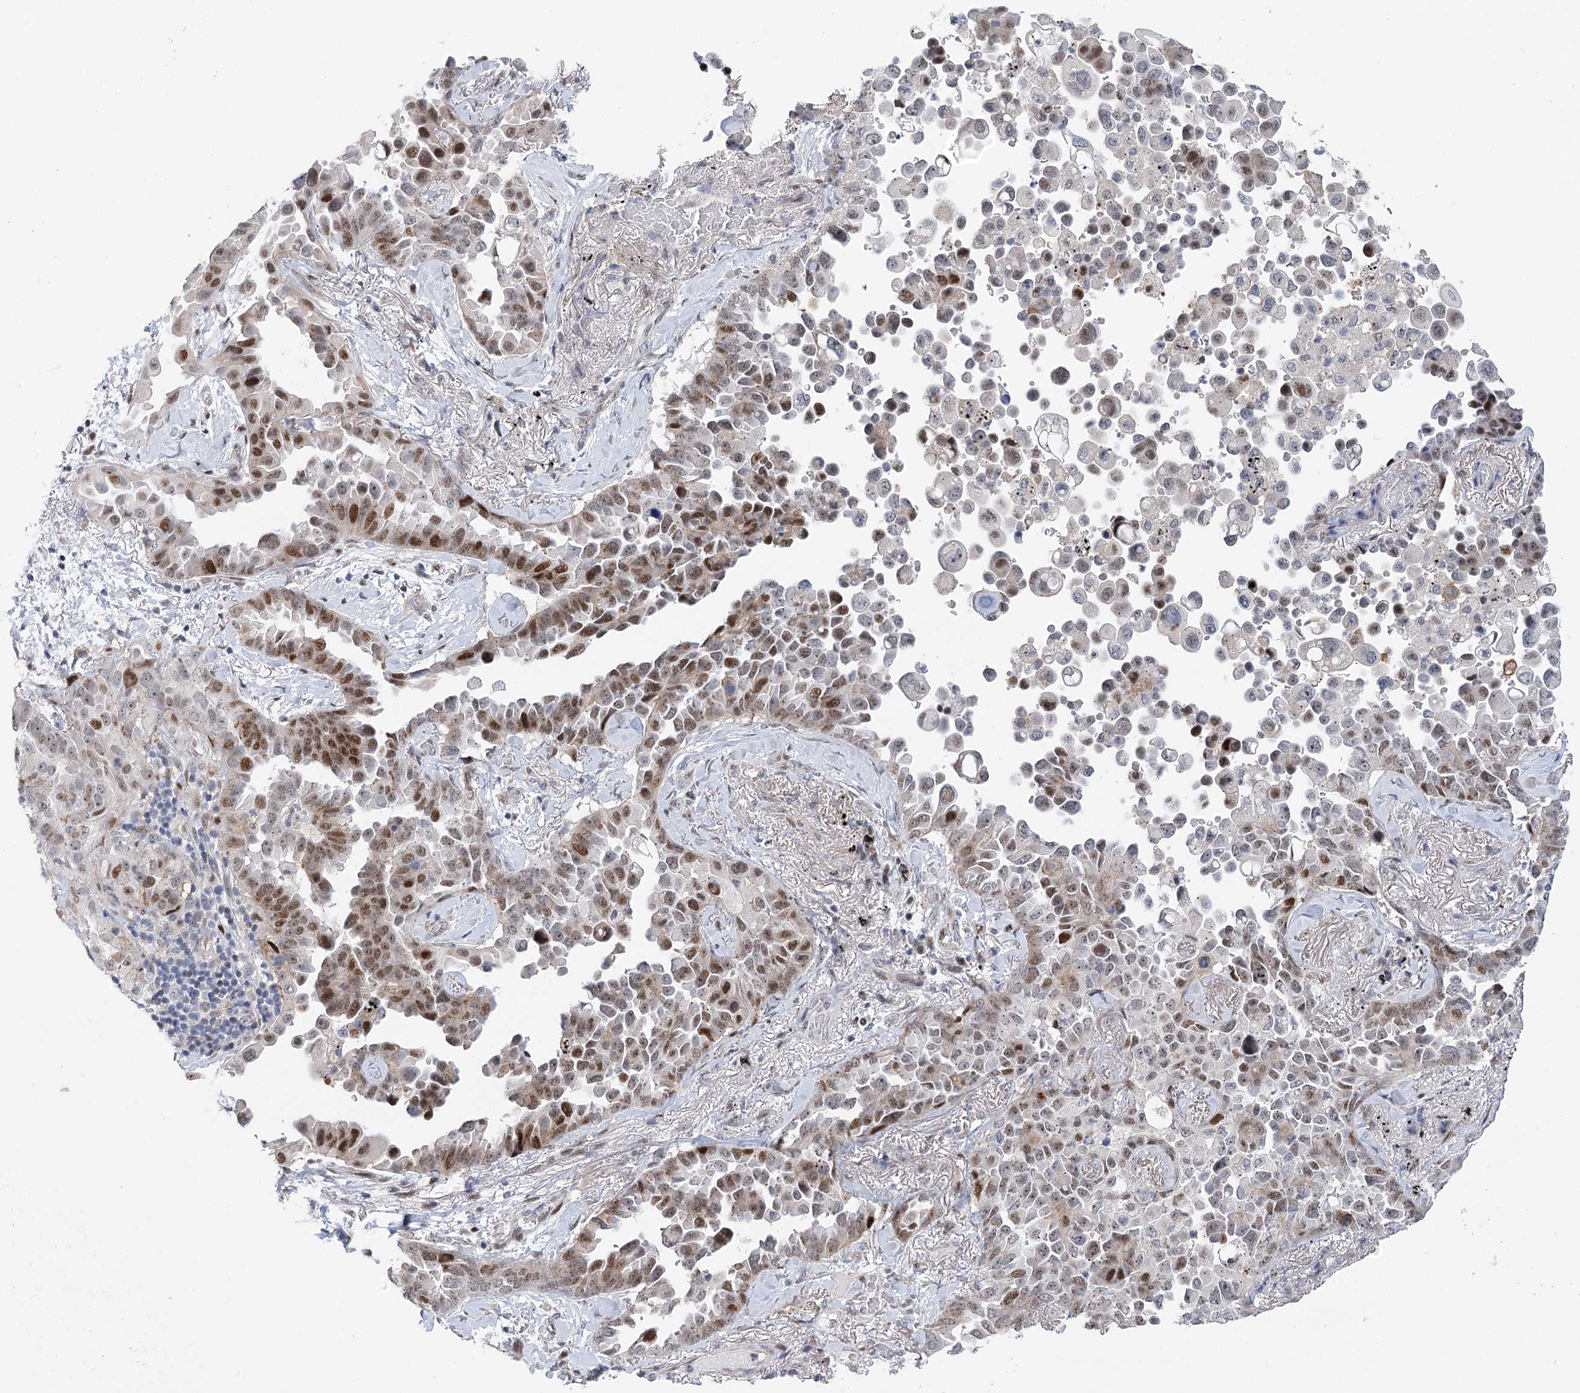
{"staining": {"intensity": "moderate", "quantity": "25%-75%", "location": "nuclear"}, "tissue": "lung cancer", "cell_type": "Tumor cells", "image_type": "cancer", "snomed": [{"axis": "morphology", "description": "Adenocarcinoma, NOS"}, {"axis": "topography", "description": "Lung"}], "caption": "Immunohistochemical staining of adenocarcinoma (lung) shows medium levels of moderate nuclear protein expression in about 25%-75% of tumor cells. The staining is performed using DAB (3,3'-diaminobenzidine) brown chromogen to label protein expression. The nuclei are counter-stained blue using hematoxylin.", "gene": "CAMTA1", "patient": {"sex": "female", "age": 67}}